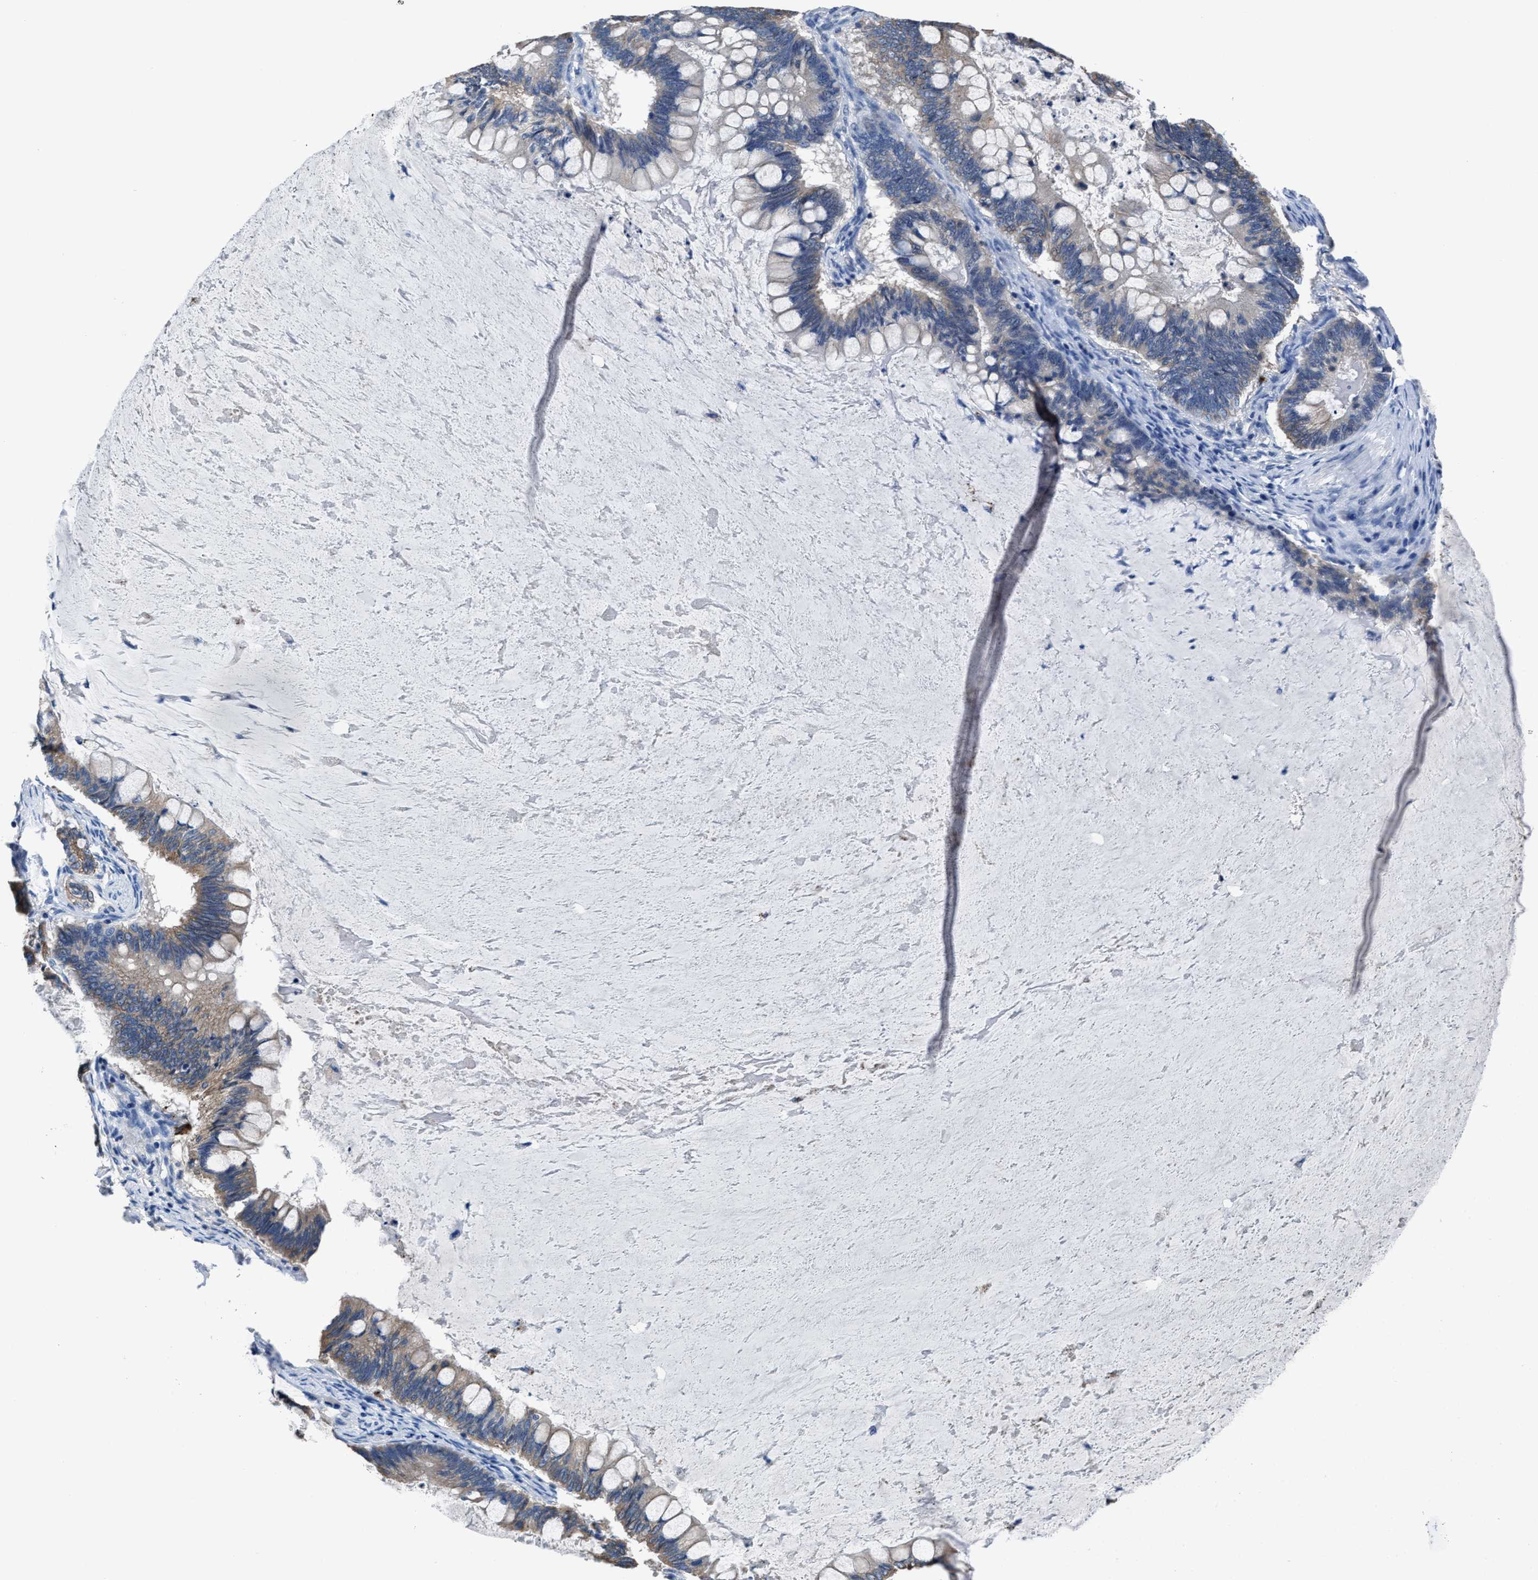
{"staining": {"intensity": "weak", "quantity": "<25%", "location": "cytoplasmic/membranous"}, "tissue": "ovarian cancer", "cell_type": "Tumor cells", "image_type": "cancer", "snomed": [{"axis": "morphology", "description": "Cystadenocarcinoma, mucinous, NOS"}, {"axis": "topography", "description": "Ovary"}], "caption": "The image reveals no significant staining in tumor cells of ovarian cancer. (DAB (3,3'-diaminobenzidine) immunohistochemistry (IHC), high magnification).", "gene": "GHITM", "patient": {"sex": "female", "age": 61}}